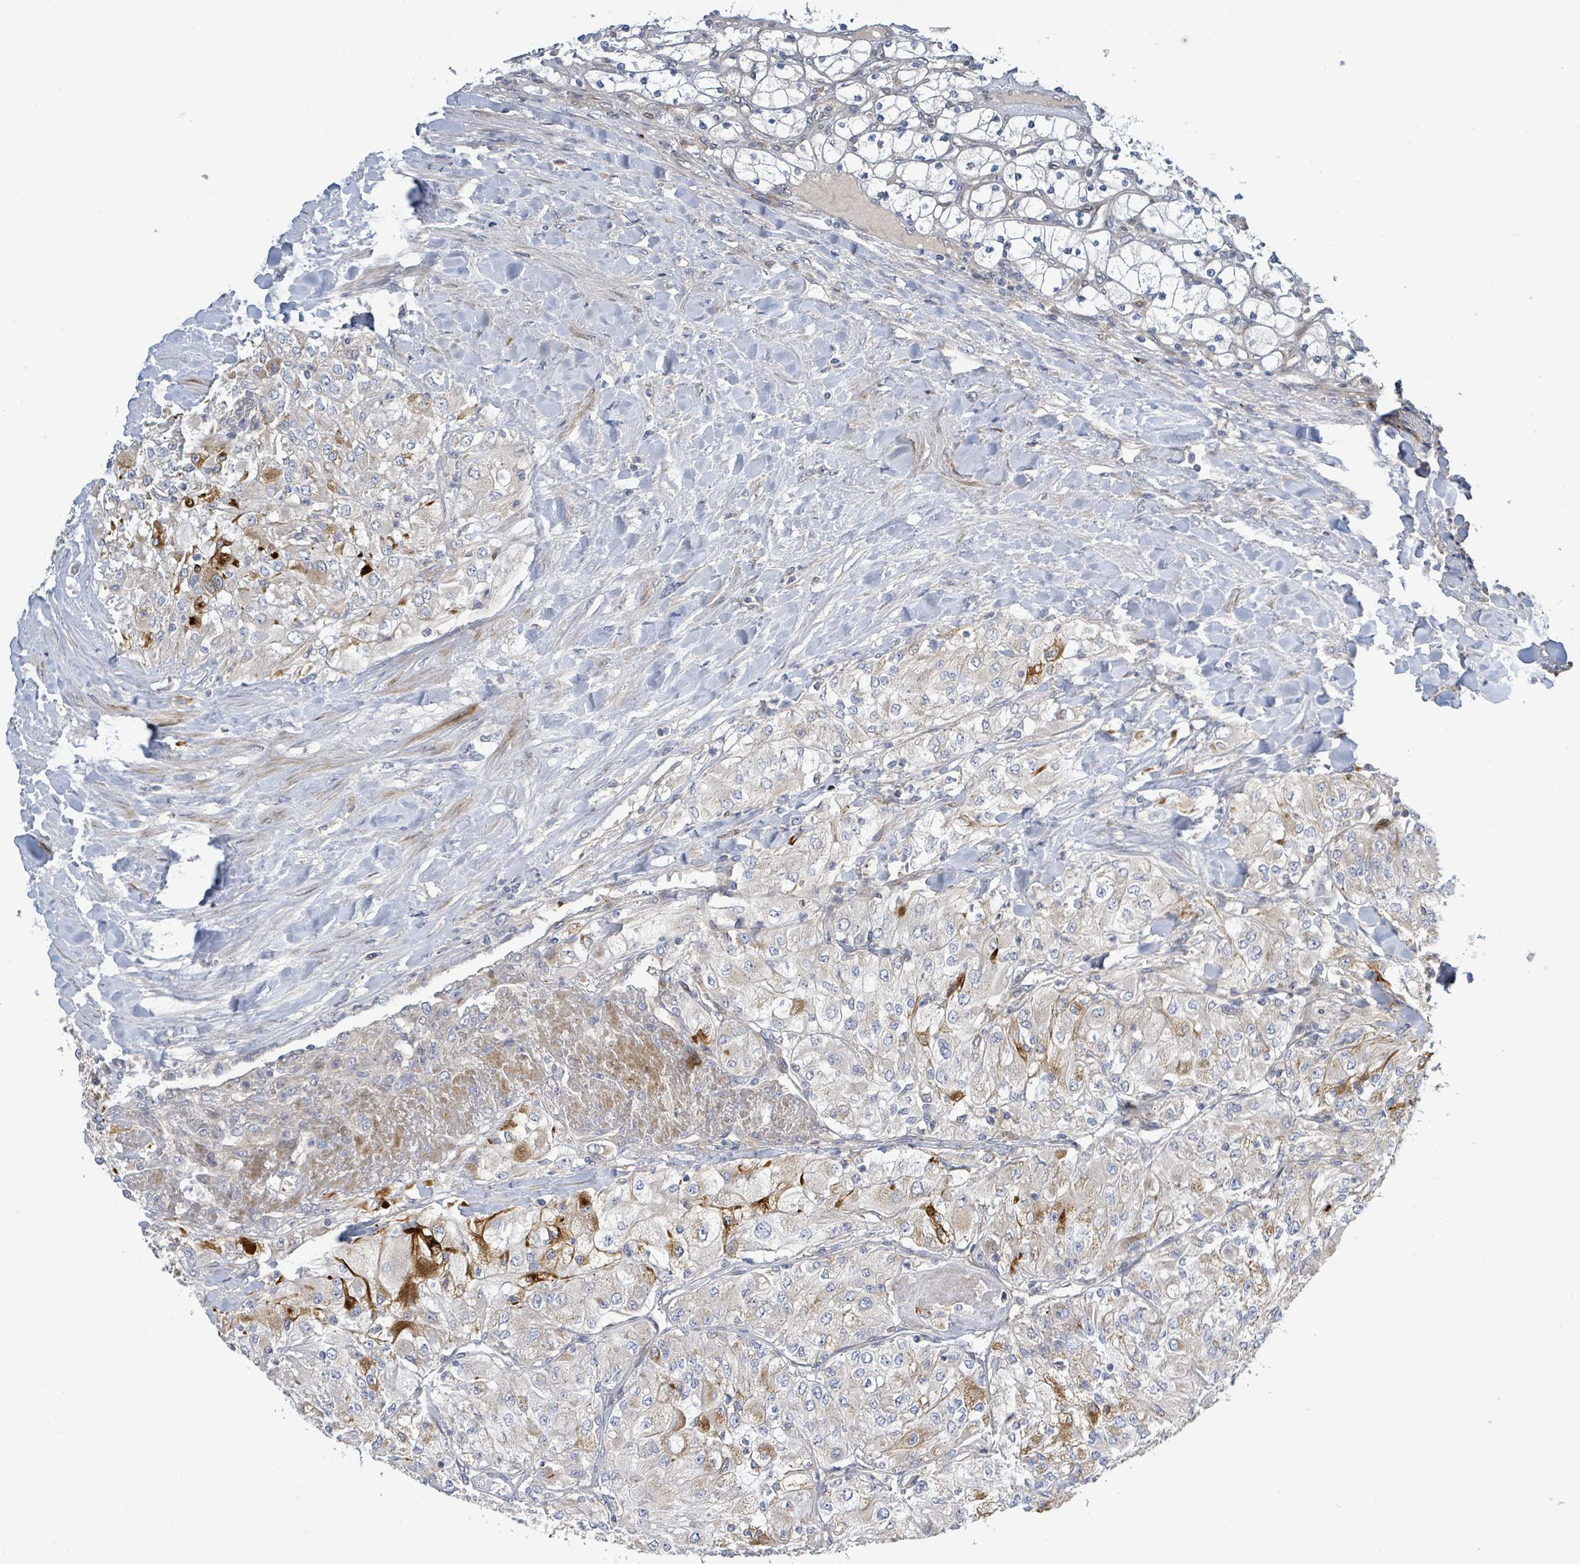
{"staining": {"intensity": "moderate", "quantity": "<25%", "location": "cytoplasmic/membranous"}, "tissue": "renal cancer", "cell_type": "Tumor cells", "image_type": "cancer", "snomed": [{"axis": "morphology", "description": "Adenocarcinoma, NOS"}, {"axis": "topography", "description": "Kidney"}], "caption": "Human renal cancer stained for a protein (brown) exhibits moderate cytoplasmic/membranous positive expression in about <25% of tumor cells.", "gene": "CFAP210", "patient": {"sex": "male", "age": 80}}